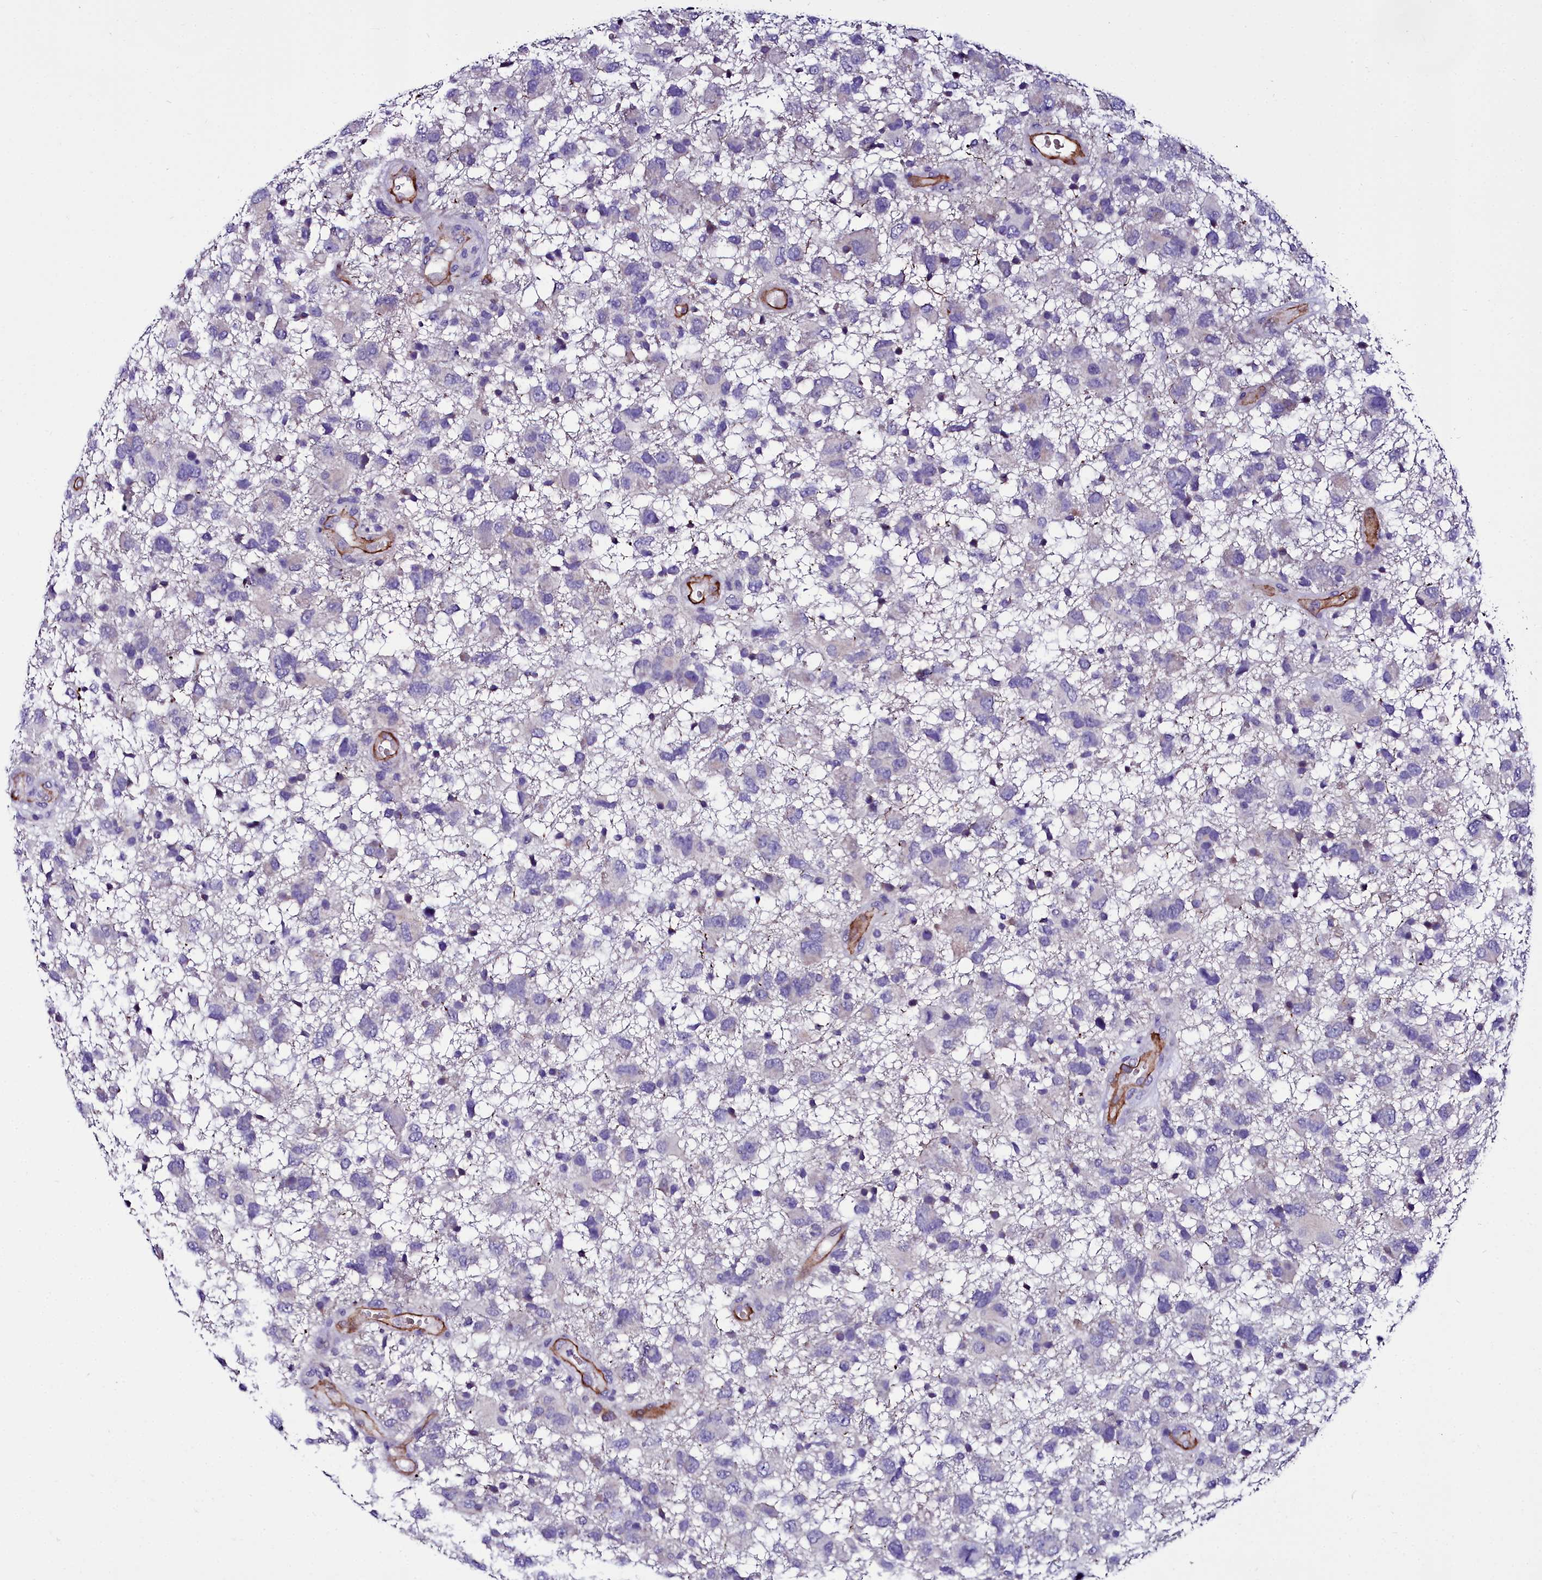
{"staining": {"intensity": "negative", "quantity": "none", "location": "none"}, "tissue": "glioma", "cell_type": "Tumor cells", "image_type": "cancer", "snomed": [{"axis": "morphology", "description": "Glioma, malignant, High grade"}, {"axis": "topography", "description": "Brain"}], "caption": "Protein analysis of malignant high-grade glioma displays no significant staining in tumor cells. The staining is performed using DAB brown chromogen with nuclei counter-stained in using hematoxylin.", "gene": "CYP4F11", "patient": {"sex": "male", "age": 61}}